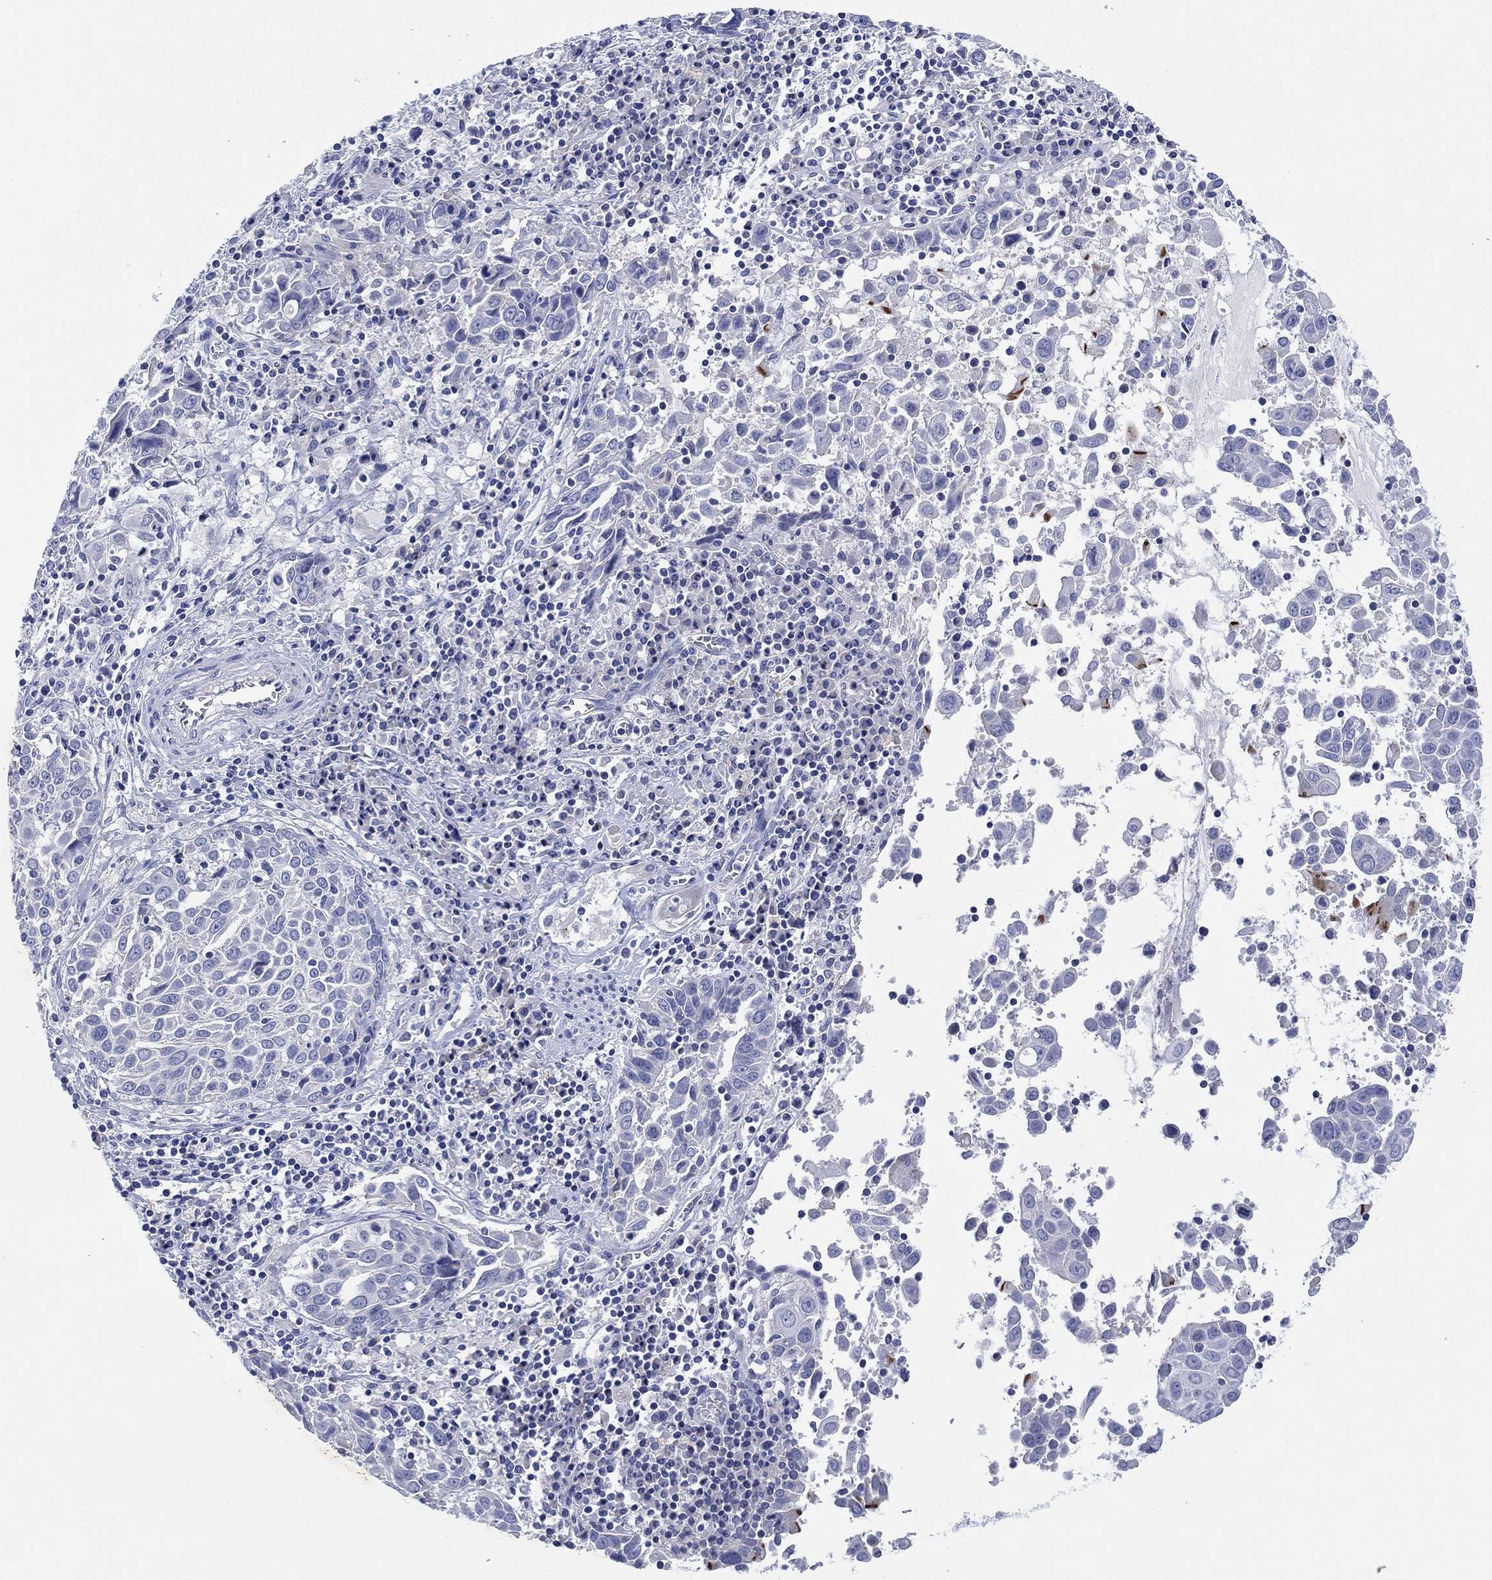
{"staining": {"intensity": "negative", "quantity": "none", "location": "none"}, "tissue": "lung cancer", "cell_type": "Tumor cells", "image_type": "cancer", "snomed": [{"axis": "morphology", "description": "Squamous cell carcinoma, NOS"}, {"axis": "topography", "description": "Lung"}], "caption": "An IHC histopathology image of squamous cell carcinoma (lung) is shown. There is no staining in tumor cells of squamous cell carcinoma (lung).", "gene": "CHRNA3", "patient": {"sex": "male", "age": 57}}